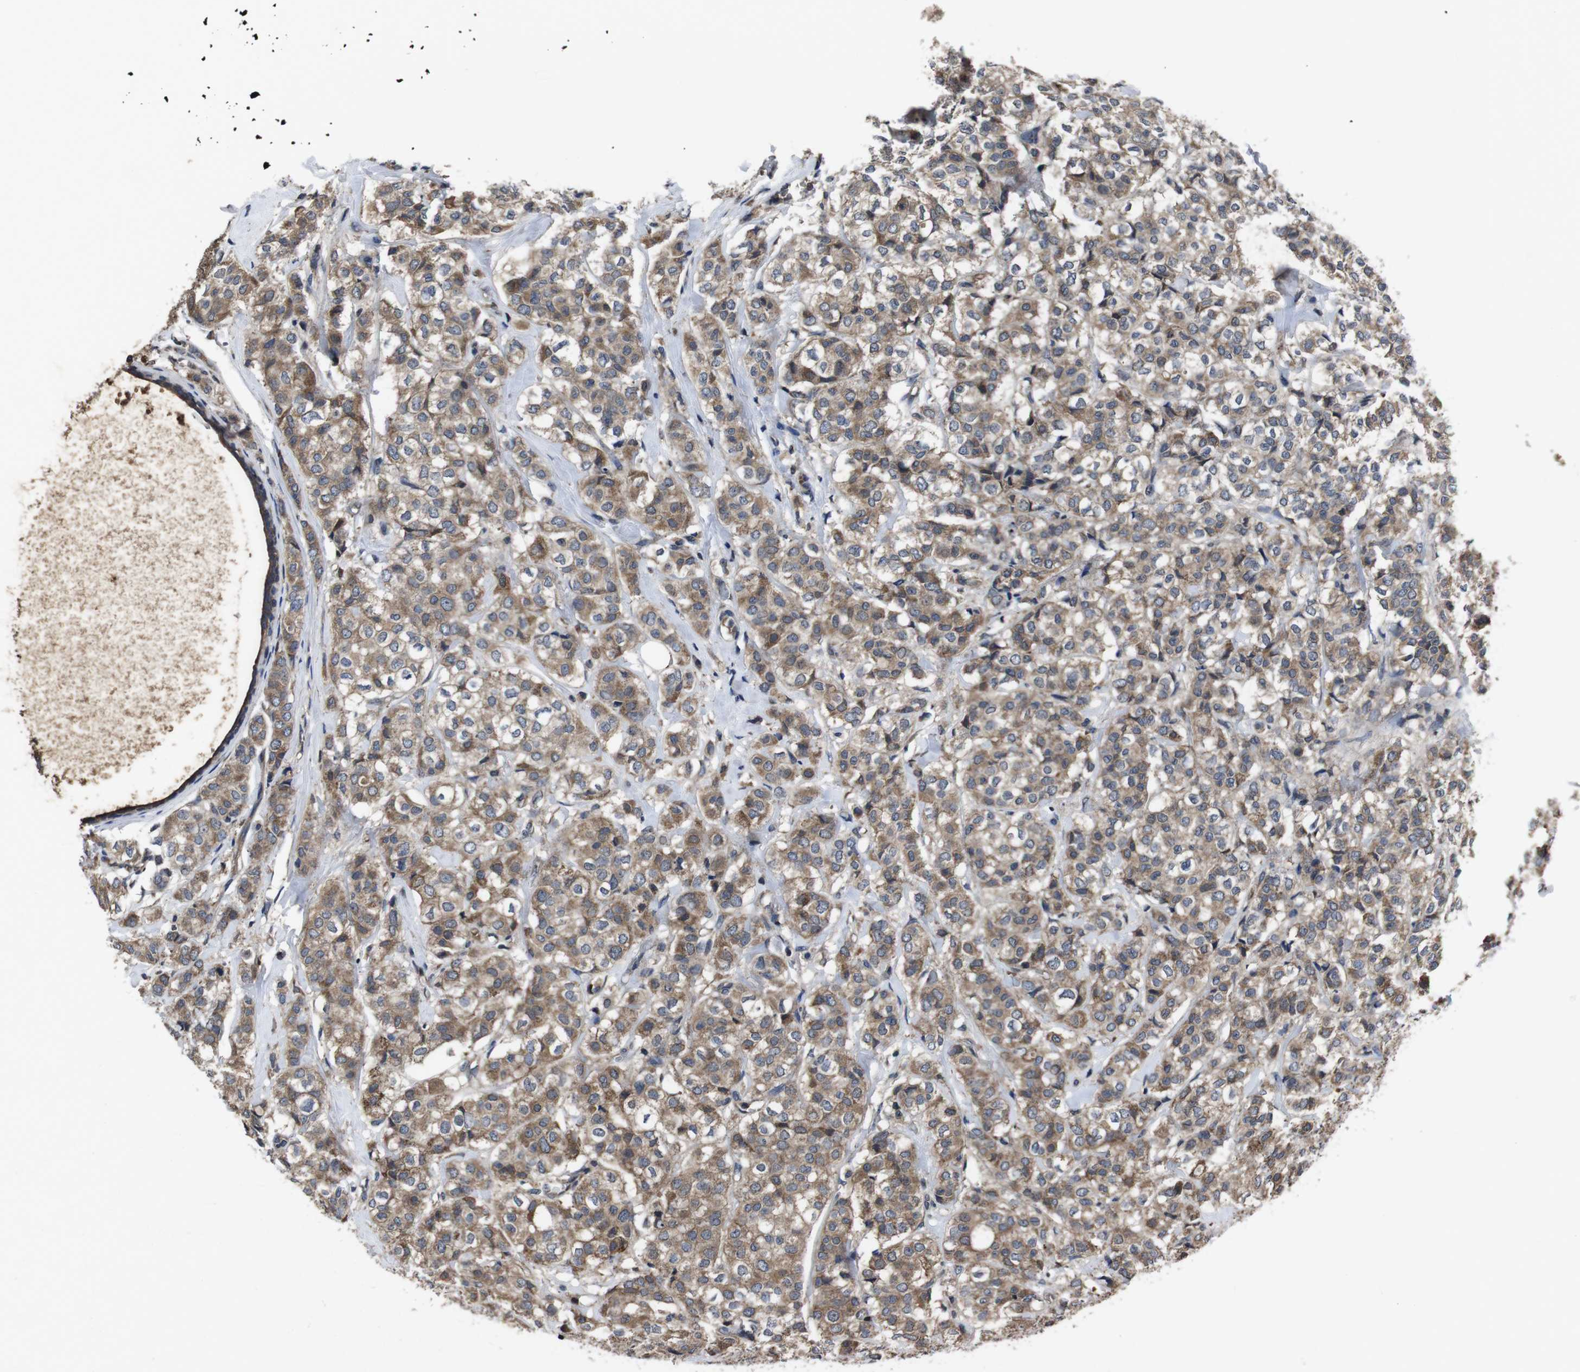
{"staining": {"intensity": "moderate", "quantity": ">75%", "location": "cytoplasmic/membranous"}, "tissue": "breast cancer", "cell_type": "Tumor cells", "image_type": "cancer", "snomed": [{"axis": "morphology", "description": "Lobular carcinoma"}, {"axis": "topography", "description": "Breast"}], "caption": "Breast lobular carcinoma was stained to show a protein in brown. There is medium levels of moderate cytoplasmic/membranous staining in about >75% of tumor cells. (Brightfield microscopy of DAB IHC at high magnification).", "gene": "CXCL11", "patient": {"sex": "female", "age": 60}}